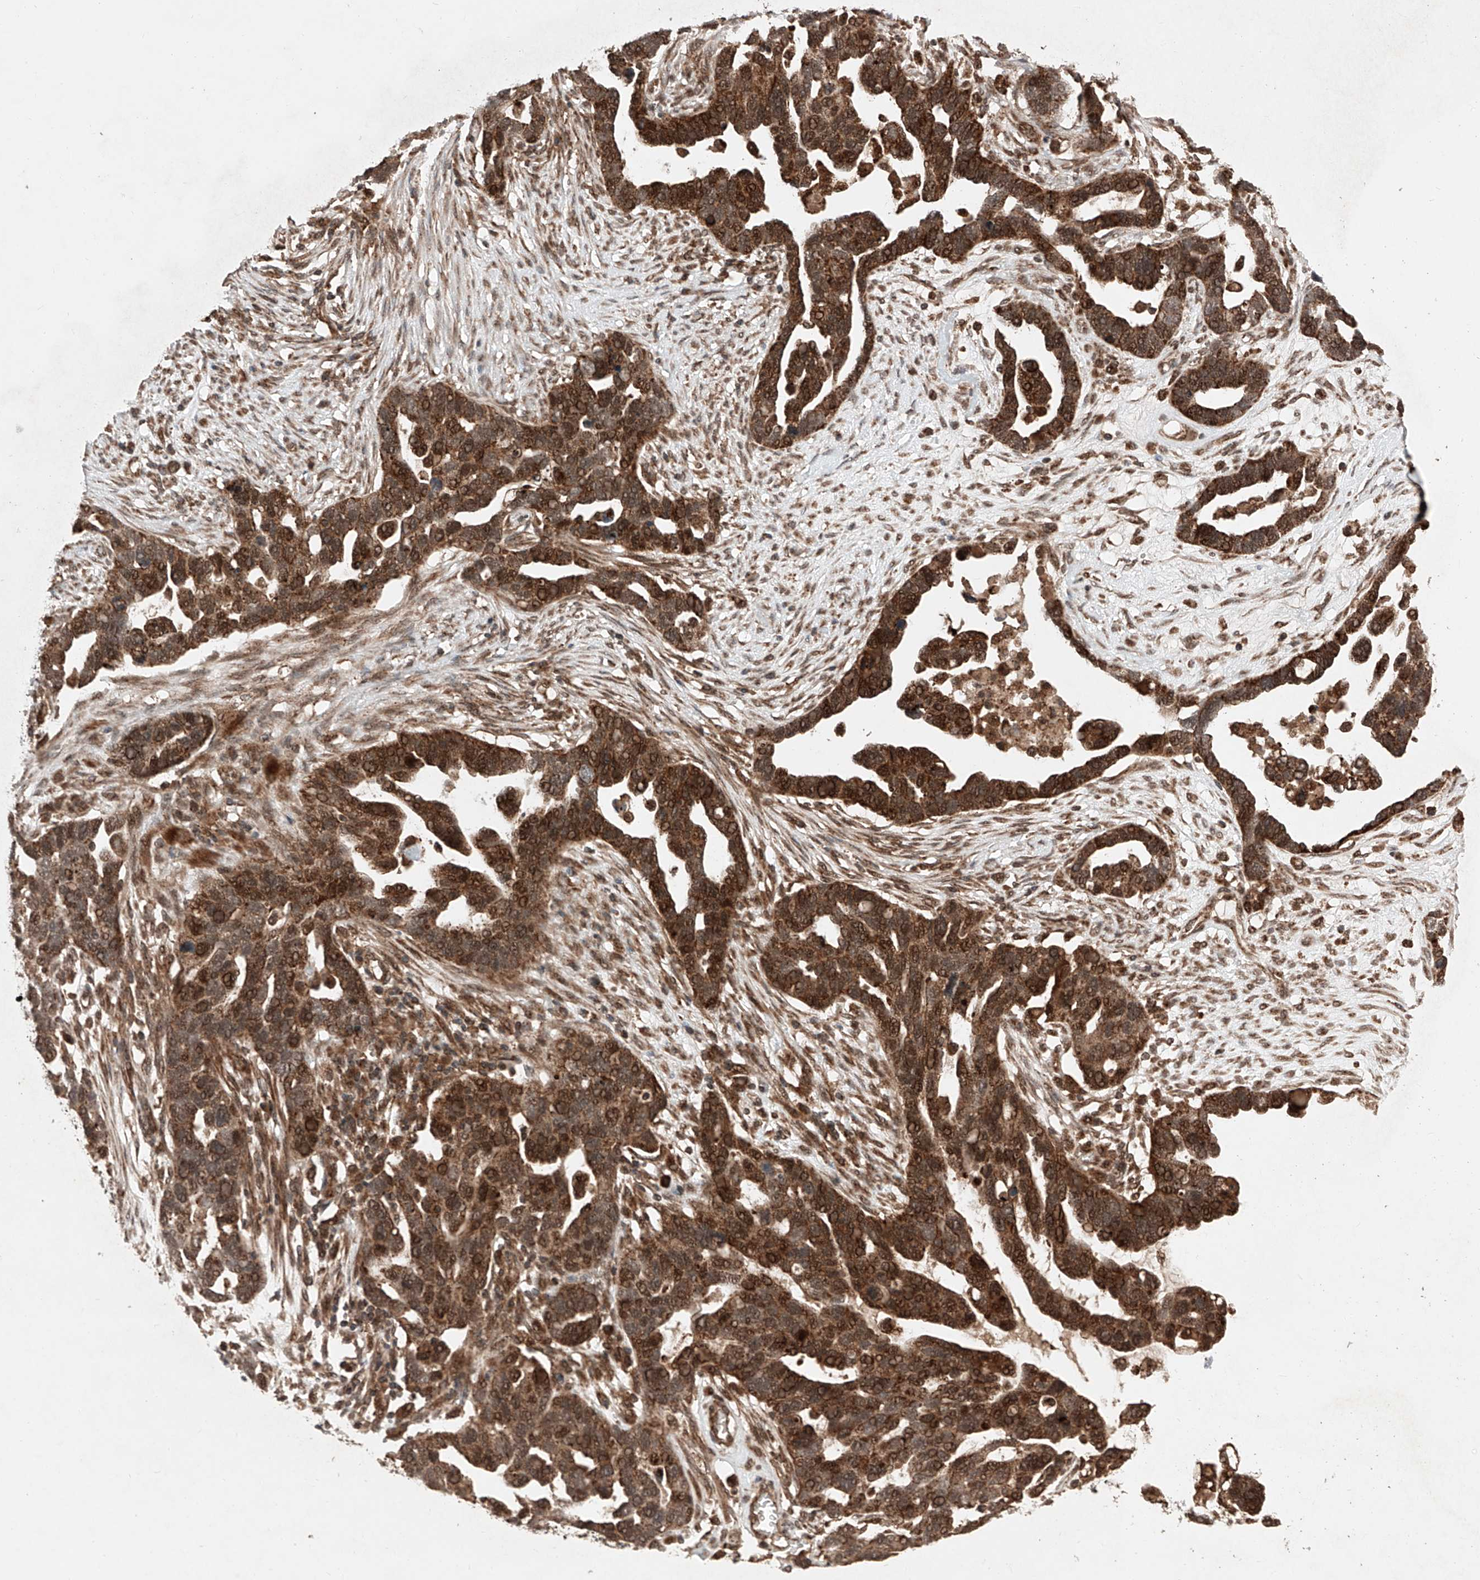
{"staining": {"intensity": "strong", "quantity": ">75%", "location": "cytoplasmic/membranous,nuclear"}, "tissue": "ovarian cancer", "cell_type": "Tumor cells", "image_type": "cancer", "snomed": [{"axis": "morphology", "description": "Cystadenocarcinoma, serous, NOS"}, {"axis": "topography", "description": "Ovary"}], "caption": "The photomicrograph displays staining of ovarian cancer, revealing strong cytoplasmic/membranous and nuclear protein staining (brown color) within tumor cells.", "gene": "ZSCAN29", "patient": {"sex": "female", "age": 54}}